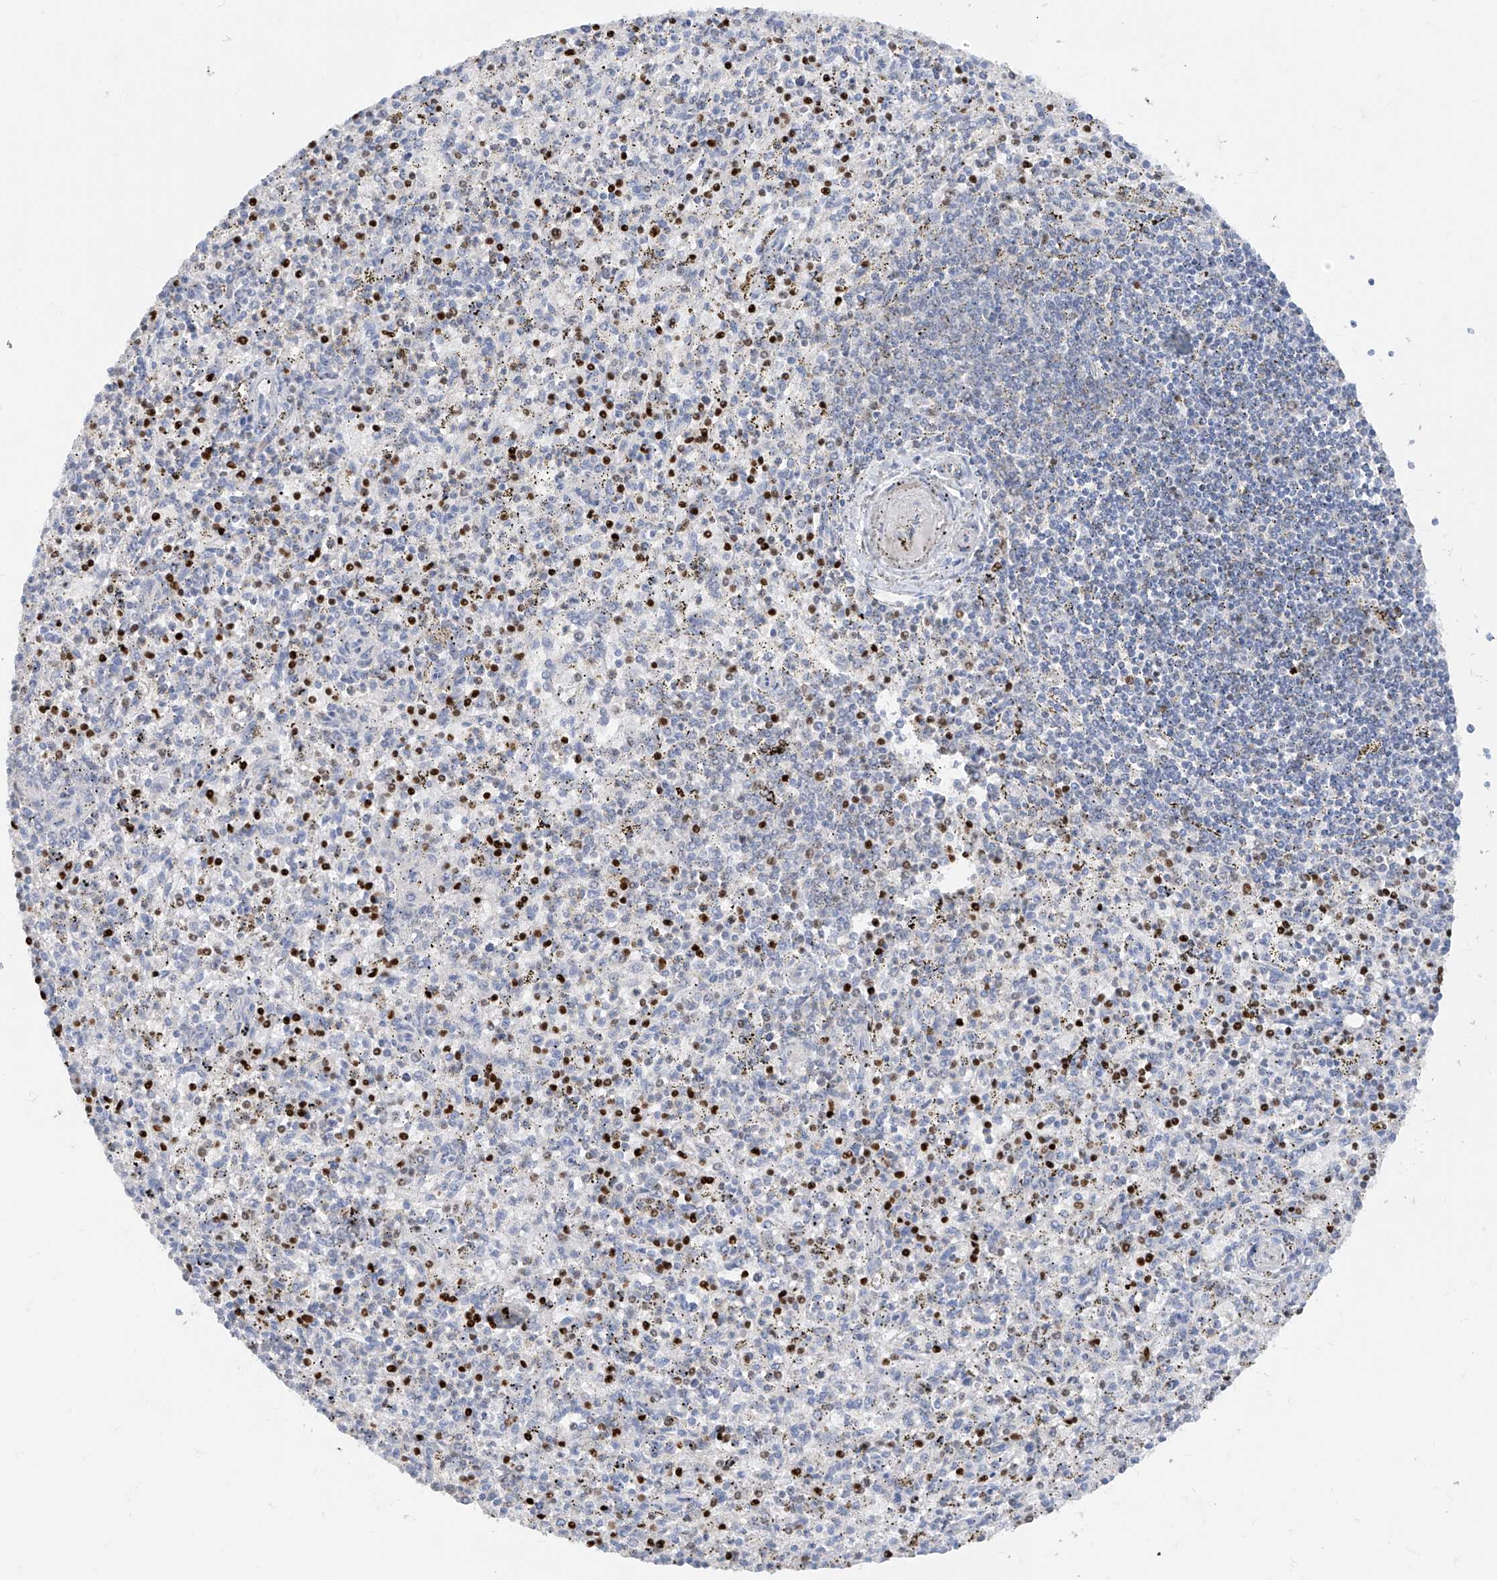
{"staining": {"intensity": "strong", "quantity": "<25%", "location": "nuclear"}, "tissue": "spleen", "cell_type": "Cells in red pulp", "image_type": "normal", "snomed": [{"axis": "morphology", "description": "Normal tissue, NOS"}, {"axis": "topography", "description": "Spleen"}], "caption": "Immunohistochemical staining of benign spleen reveals <25% levels of strong nuclear protein staining in about <25% of cells in red pulp.", "gene": "TBX21", "patient": {"sex": "male", "age": 72}}